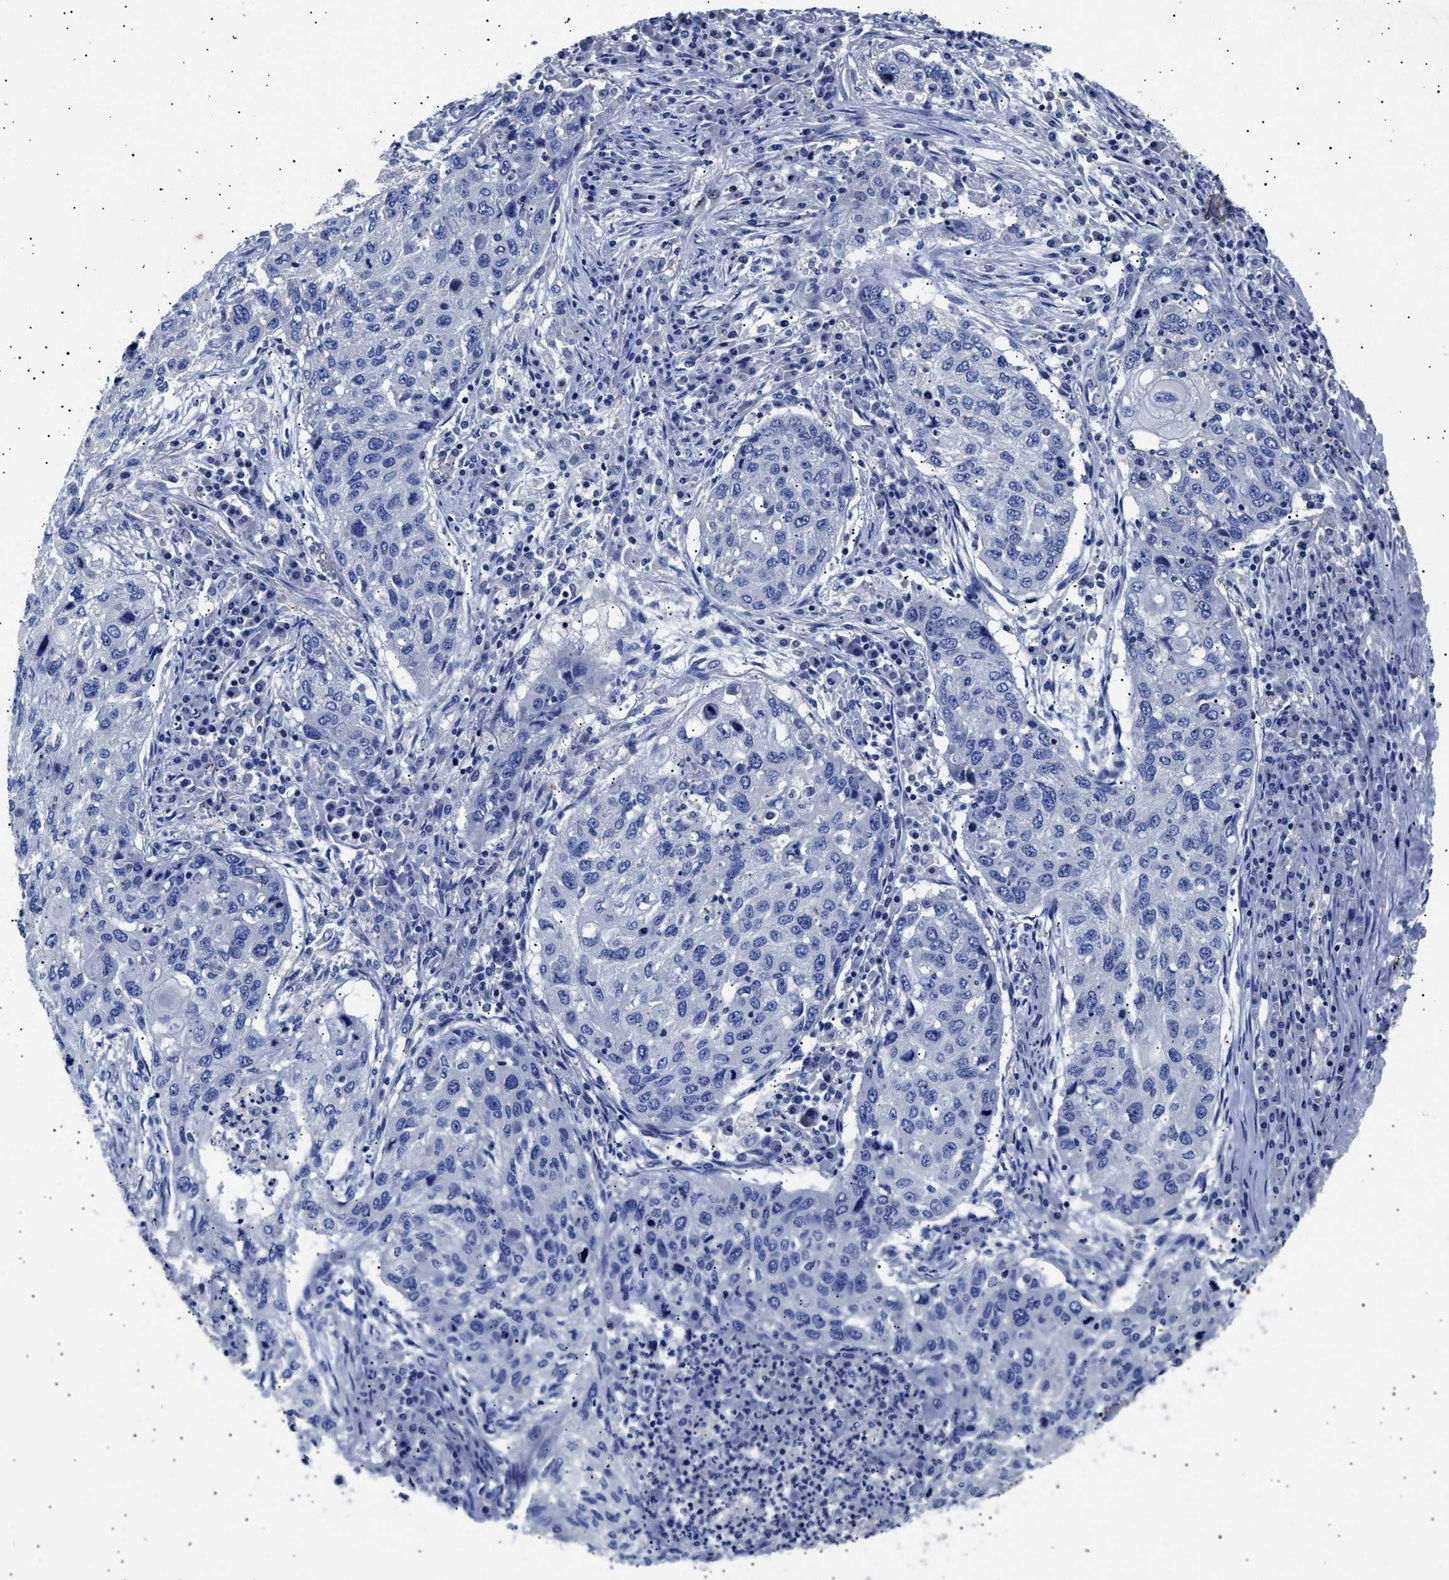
{"staining": {"intensity": "negative", "quantity": "none", "location": "none"}, "tissue": "lung cancer", "cell_type": "Tumor cells", "image_type": "cancer", "snomed": [{"axis": "morphology", "description": "Squamous cell carcinoma, NOS"}, {"axis": "topography", "description": "Lung"}], "caption": "Immunohistochemical staining of human lung cancer (squamous cell carcinoma) displays no significant expression in tumor cells.", "gene": "HEMGN", "patient": {"sex": "female", "age": 63}}